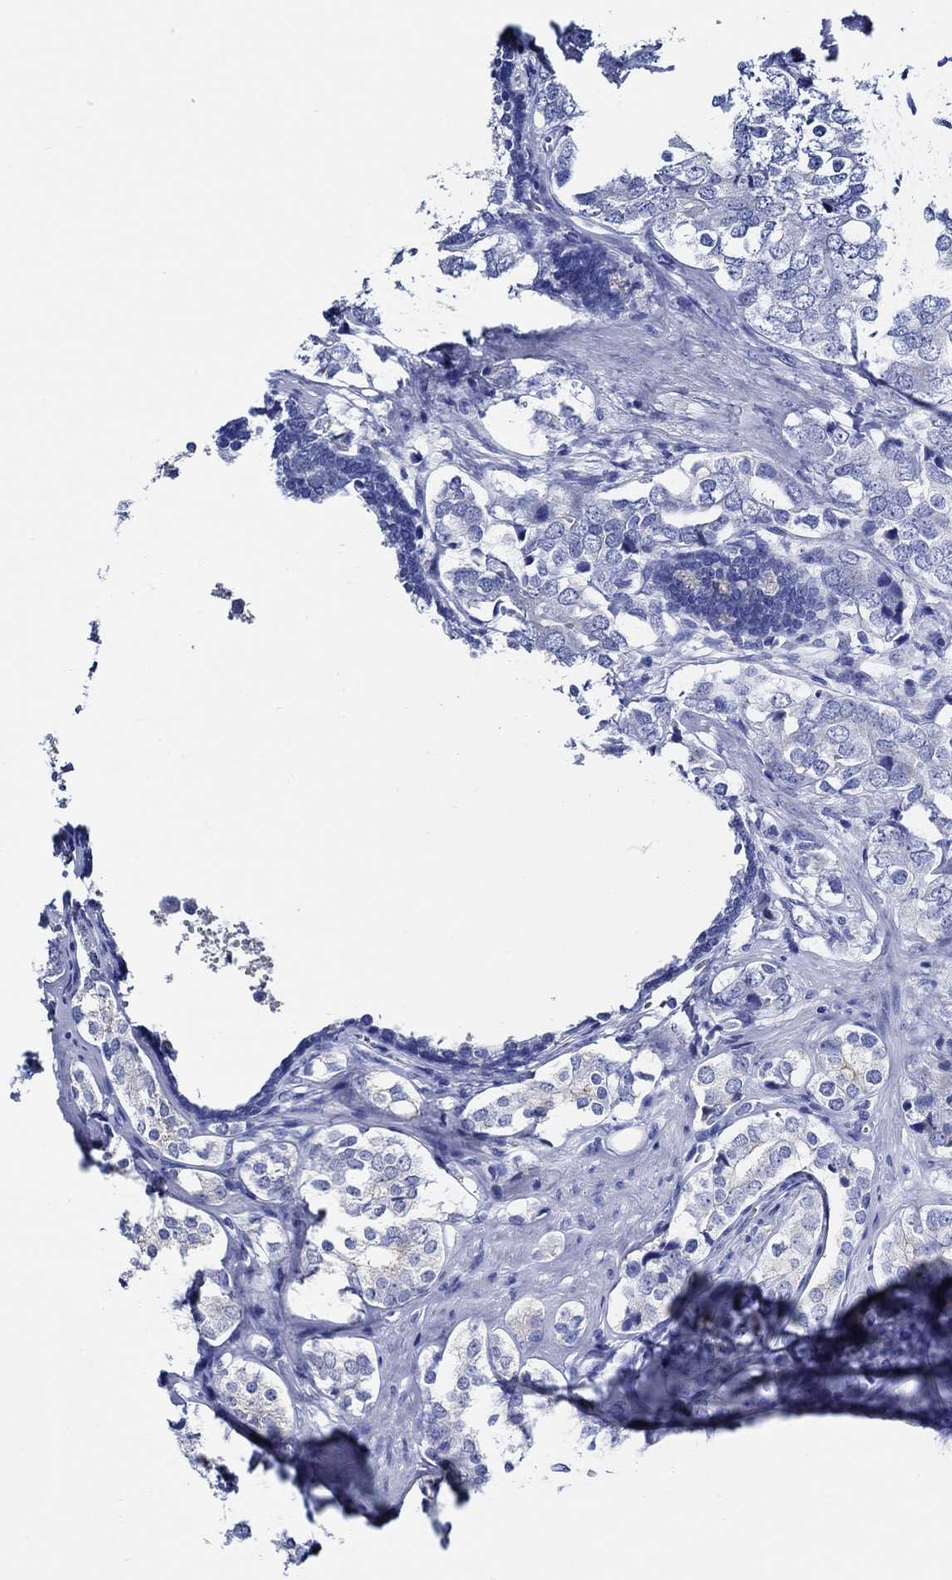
{"staining": {"intensity": "negative", "quantity": "none", "location": "none"}, "tissue": "prostate cancer", "cell_type": "Tumor cells", "image_type": "cancer", "snomed": [{"axis": "morphology", "description": "Adenocarcinoma, NOS"}, {"axis": "topography", "description": "Prostate and seminal vesicle, NOS"}], "caption": "DAB (3,3'-diaminobenzidine) immunohistochemical staining of adenocarcinoma (prostate) exhibits no significant positivity in tumor cells.", "gene": "WDR62", "patient": {"sex": "male", "age": 63}}